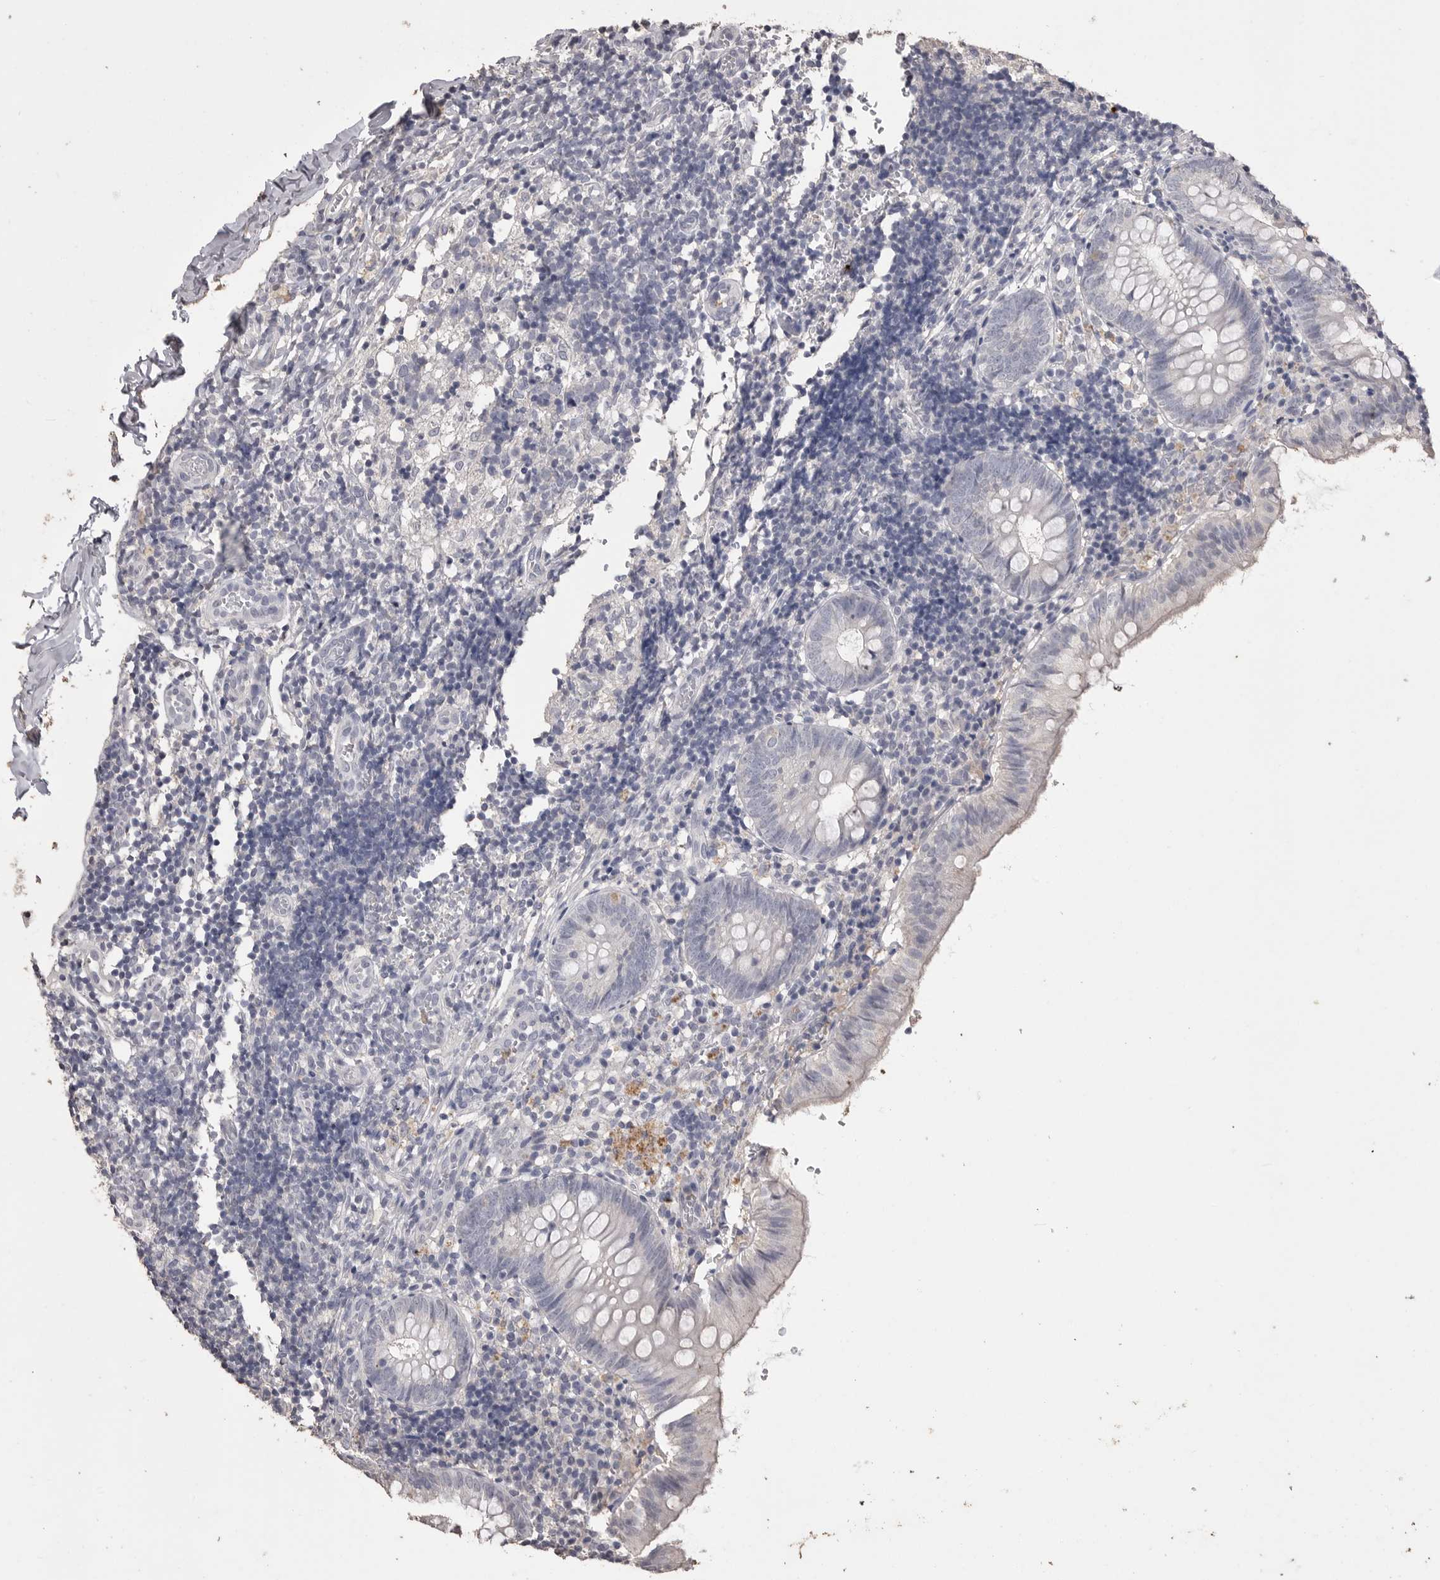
{"staining": {"intensity": "negative", "quantity": "none", "location": "none"}, "tissue": "appendix", "cell_type": "Glandular cells", "image_type": "normal", "snomed": [{"axis": "morphology", "description": "Normal tissue, NOS"}, {"axis": "topography", "description": "Appendix"}], "caption": "An image of appendix stained for a protein shows no brown staining in glandular cells.", "gene": "MMP7", "patient": {"sex": "male", "age": 8}}